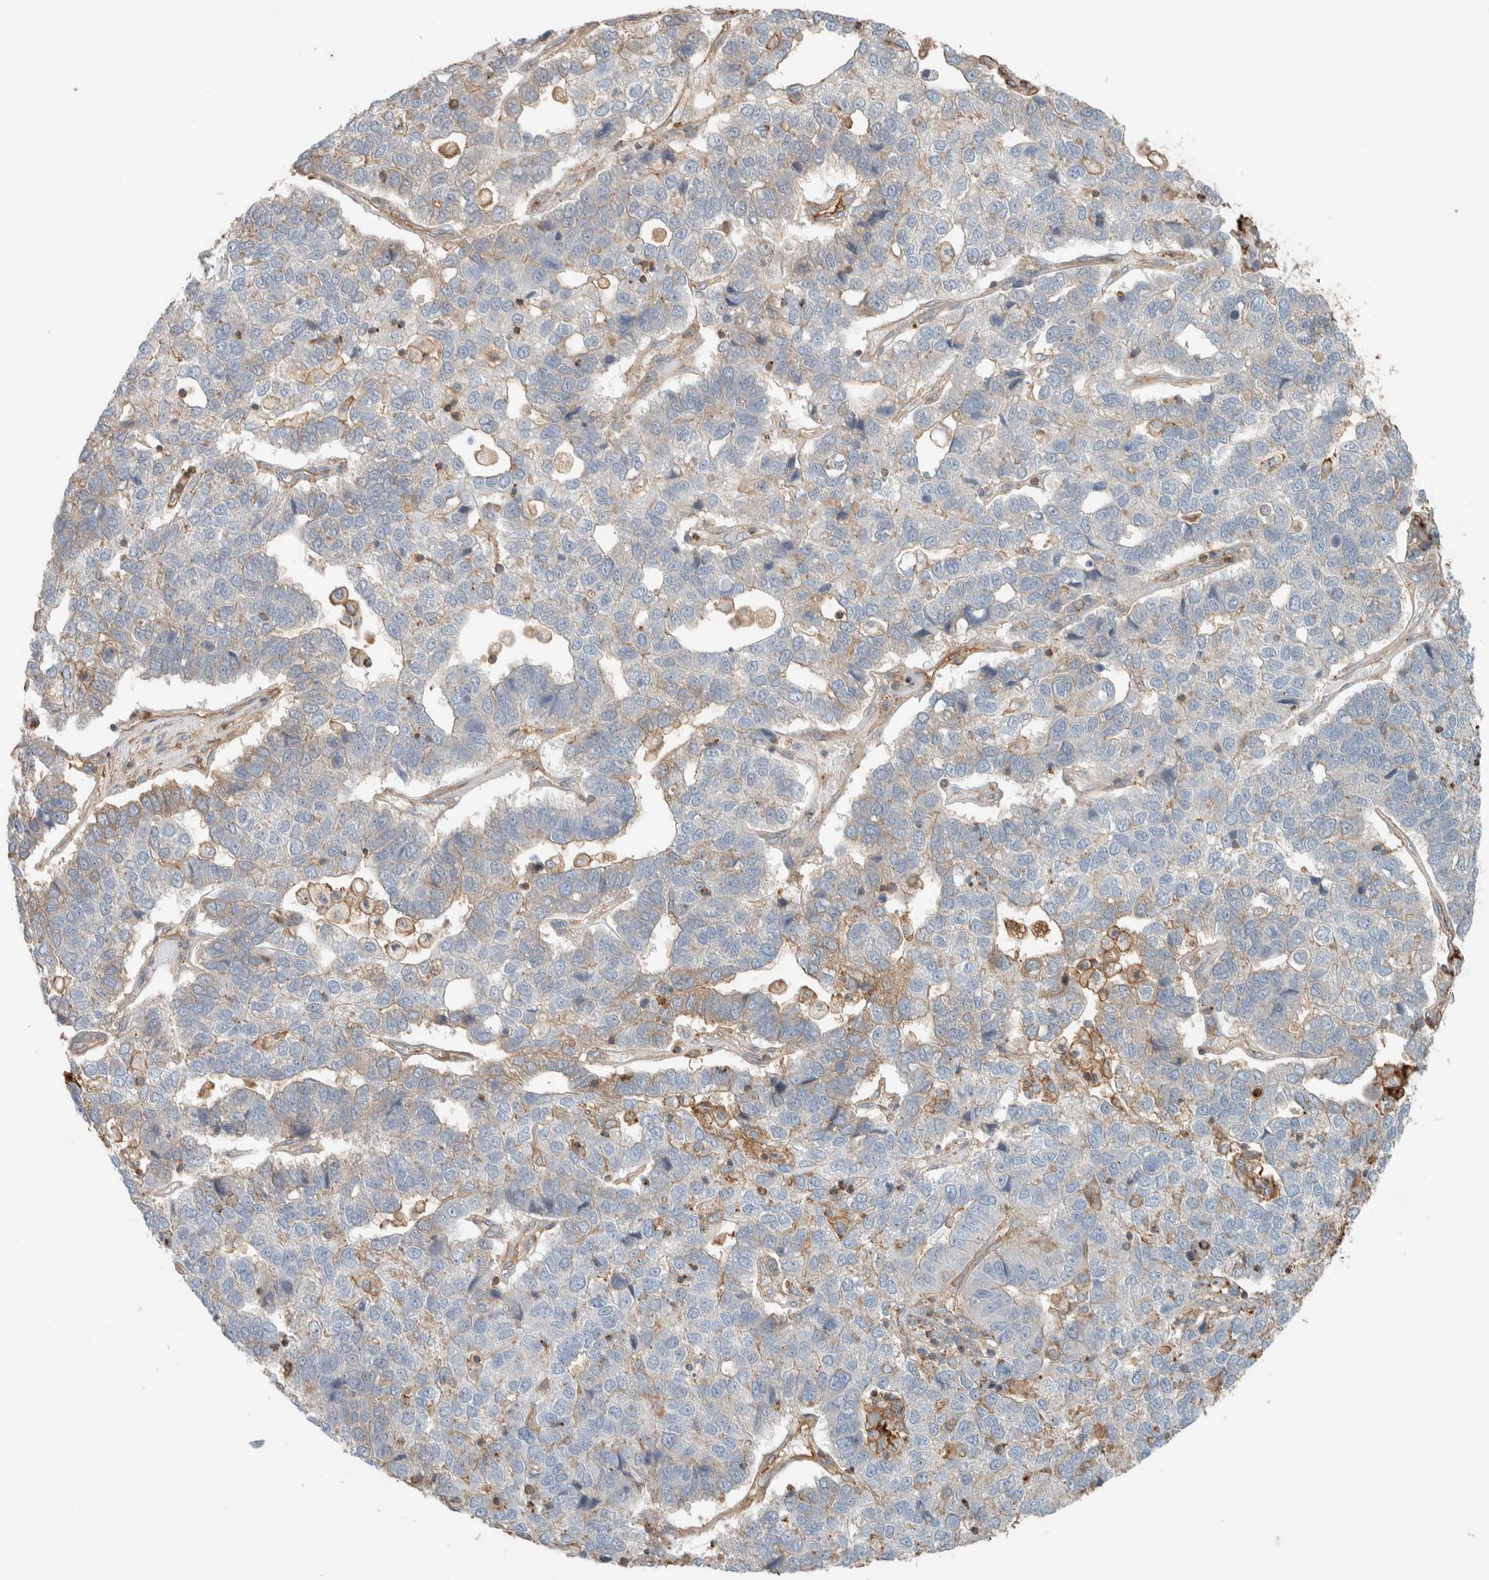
{"staining": {"intensity": "weak", "quantity": "<25%", "location": "cytoplasmic/membranous"}, "tissue": "pancreatic cancer", "cell_type": "Tumor cells", "image_type": "cancer", "snomed": [{"axis": "morphology", "description": "Adenocarcinoma, NOS"}, {"axis": "topography", "description": "Pancreas"}], "caption": "Pancreatic adenocarcinoma stained for a protein using IHC exhibits no staining tumor cells.", "gene": "CTBP2", "patient": {"sex": "female", "age": 61}}